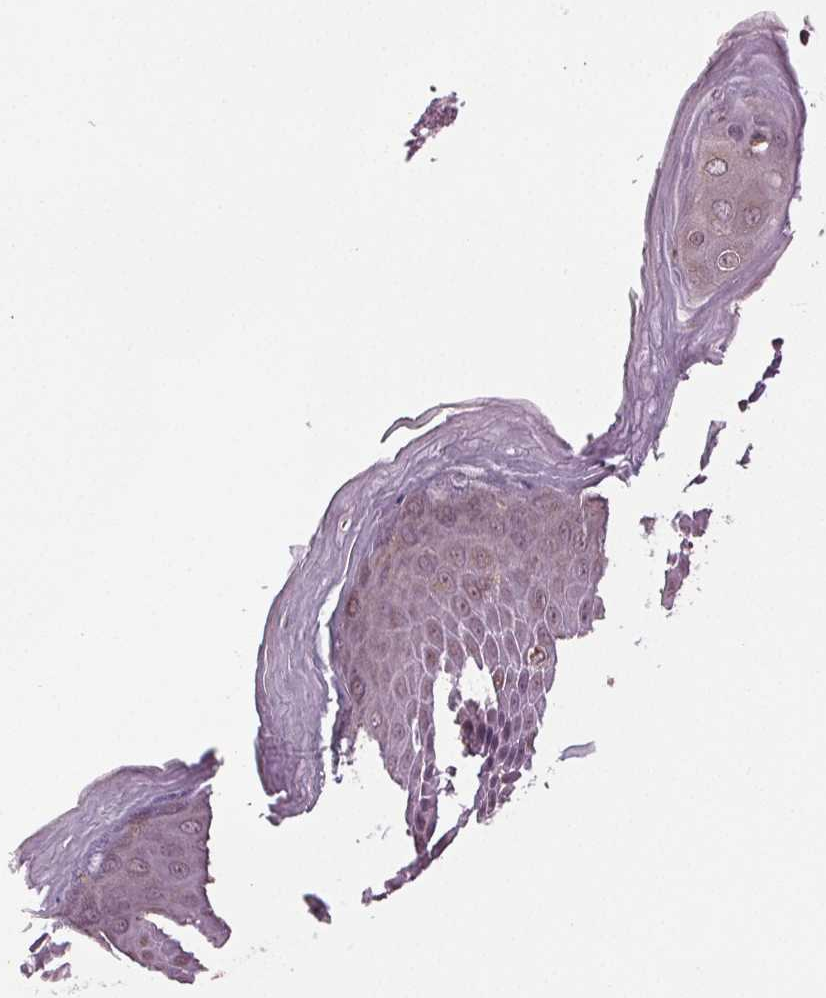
{"staining": {"intensity": "weak", "quantity": "<25%", "location": "cytoplasmic/membranous"}, "tissue": "skin", "cell_type": "Epidermal cells", "image_type": "normal", "snomed": [{"axis": "morphology", "description": "Normal tissue, NOS"}, {"axis": "topography", "description": "Anal"}, {"axis": "topography", "description": "Peripheral nerve tissue"}], "caption": "A high-resolution micrograph shows IHC staining of unremarkable skin, which reveals no significant positivity in epidermal cells.", "gene": "BSDC1", "patient": {"sex": "male", "age": 51}}